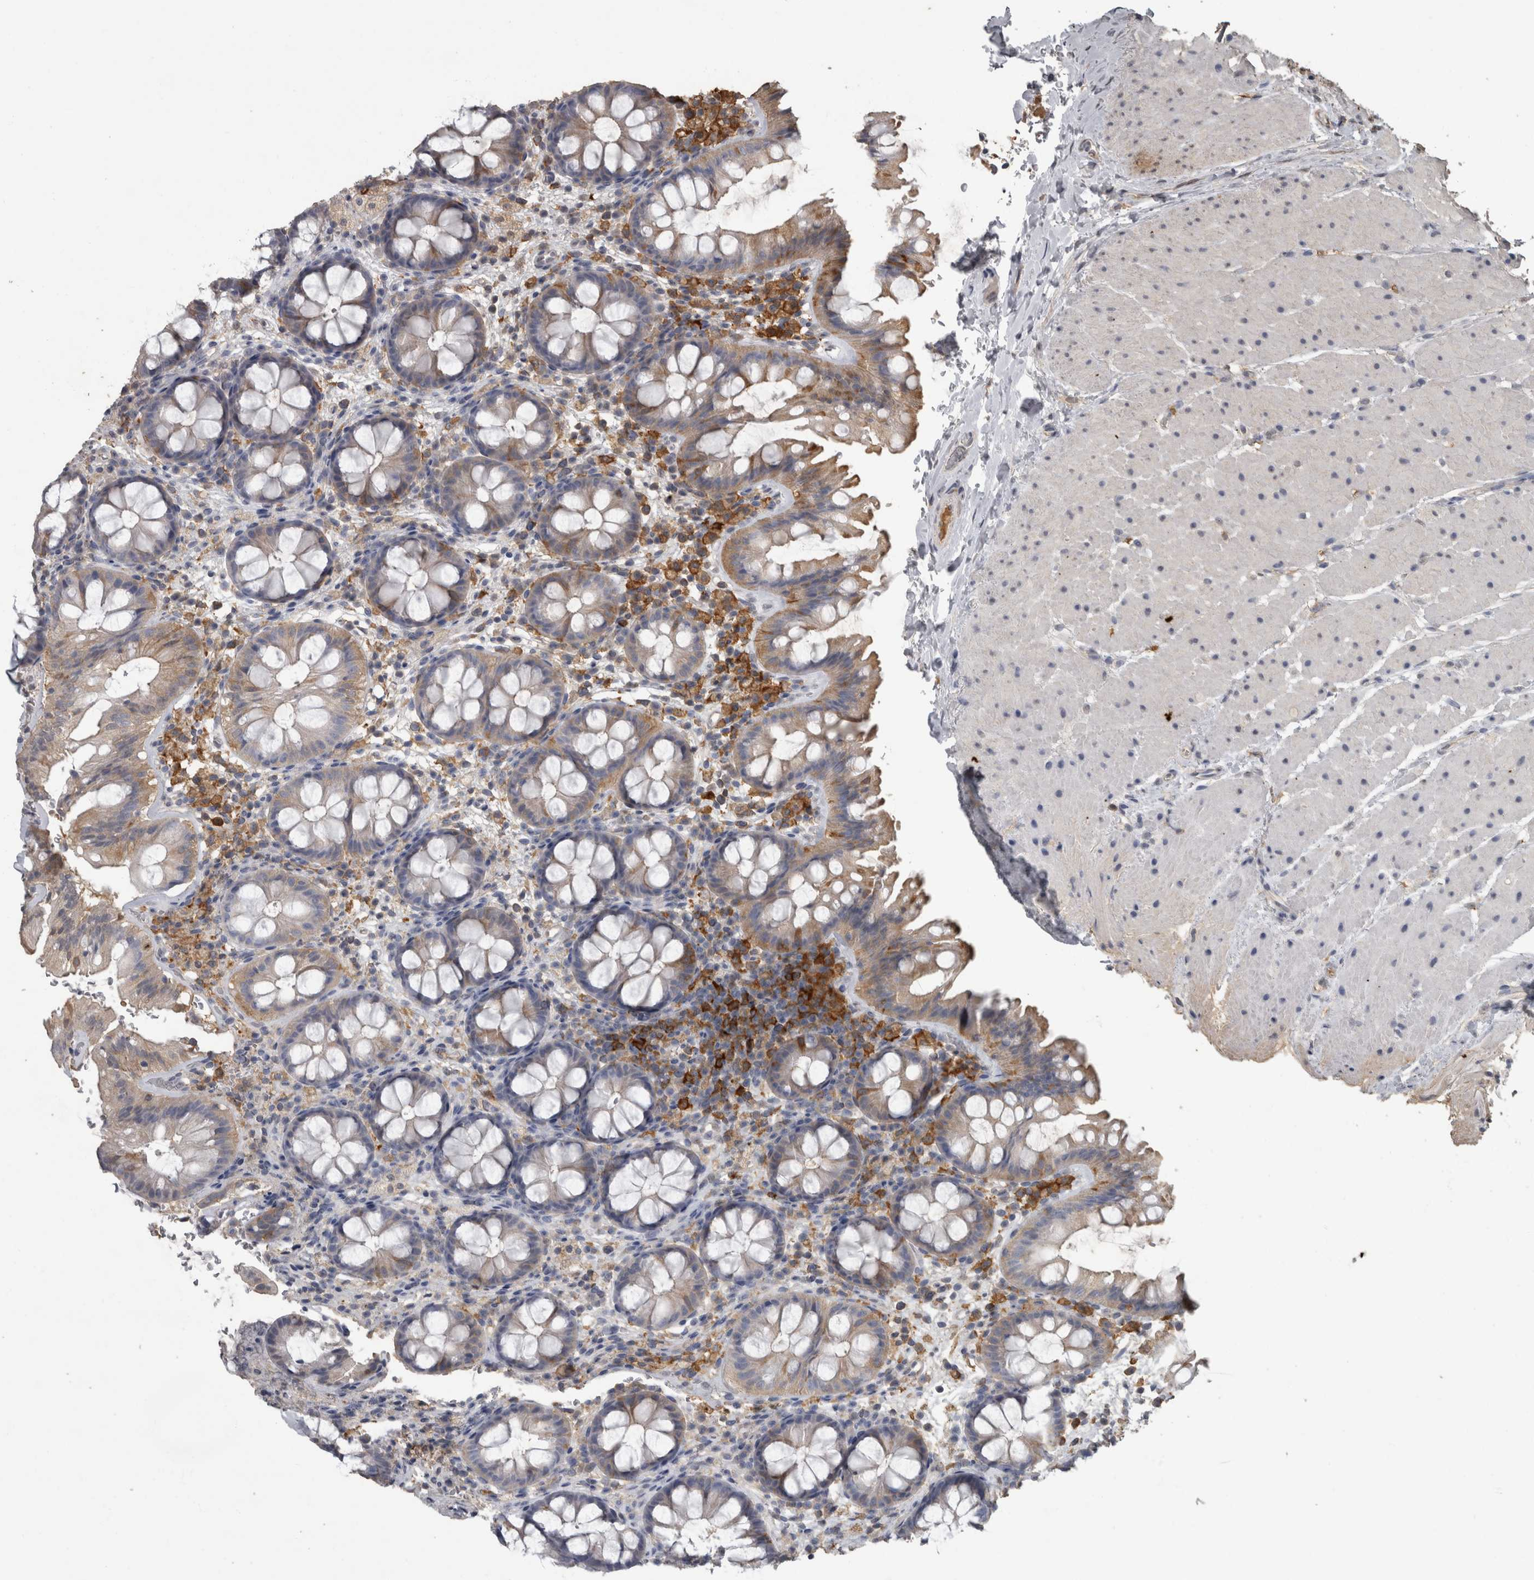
{"staining": {"intensity": "weak", "quantity": "25%-75%", "location": "cytoplasmic/membranous"}, "tissue": "colon", "cell_type": "Endothelial cells", "image_type": "normal", "snomed": [{"axis": "morphology", "description": "Normal tissue, NOS"}, {"axis": "topography", "description": "Colon"}], "caption": "High-magnification brightfield microscopy of benign colon stained with DAB (brown) and counterstained with hematoxylin (blue). endothelial cells exhibit weak cytoplasmic/membranous positivity is present in about25%-75% of cells. Using DAB (3,3'-diaminobenzidine) (brown) and hematoxylin (blue) stains, captured at high magnification using brightfield microscopy.", "gene": "PIK3AP1", "patient": {"sex": "female", "age": 62}}